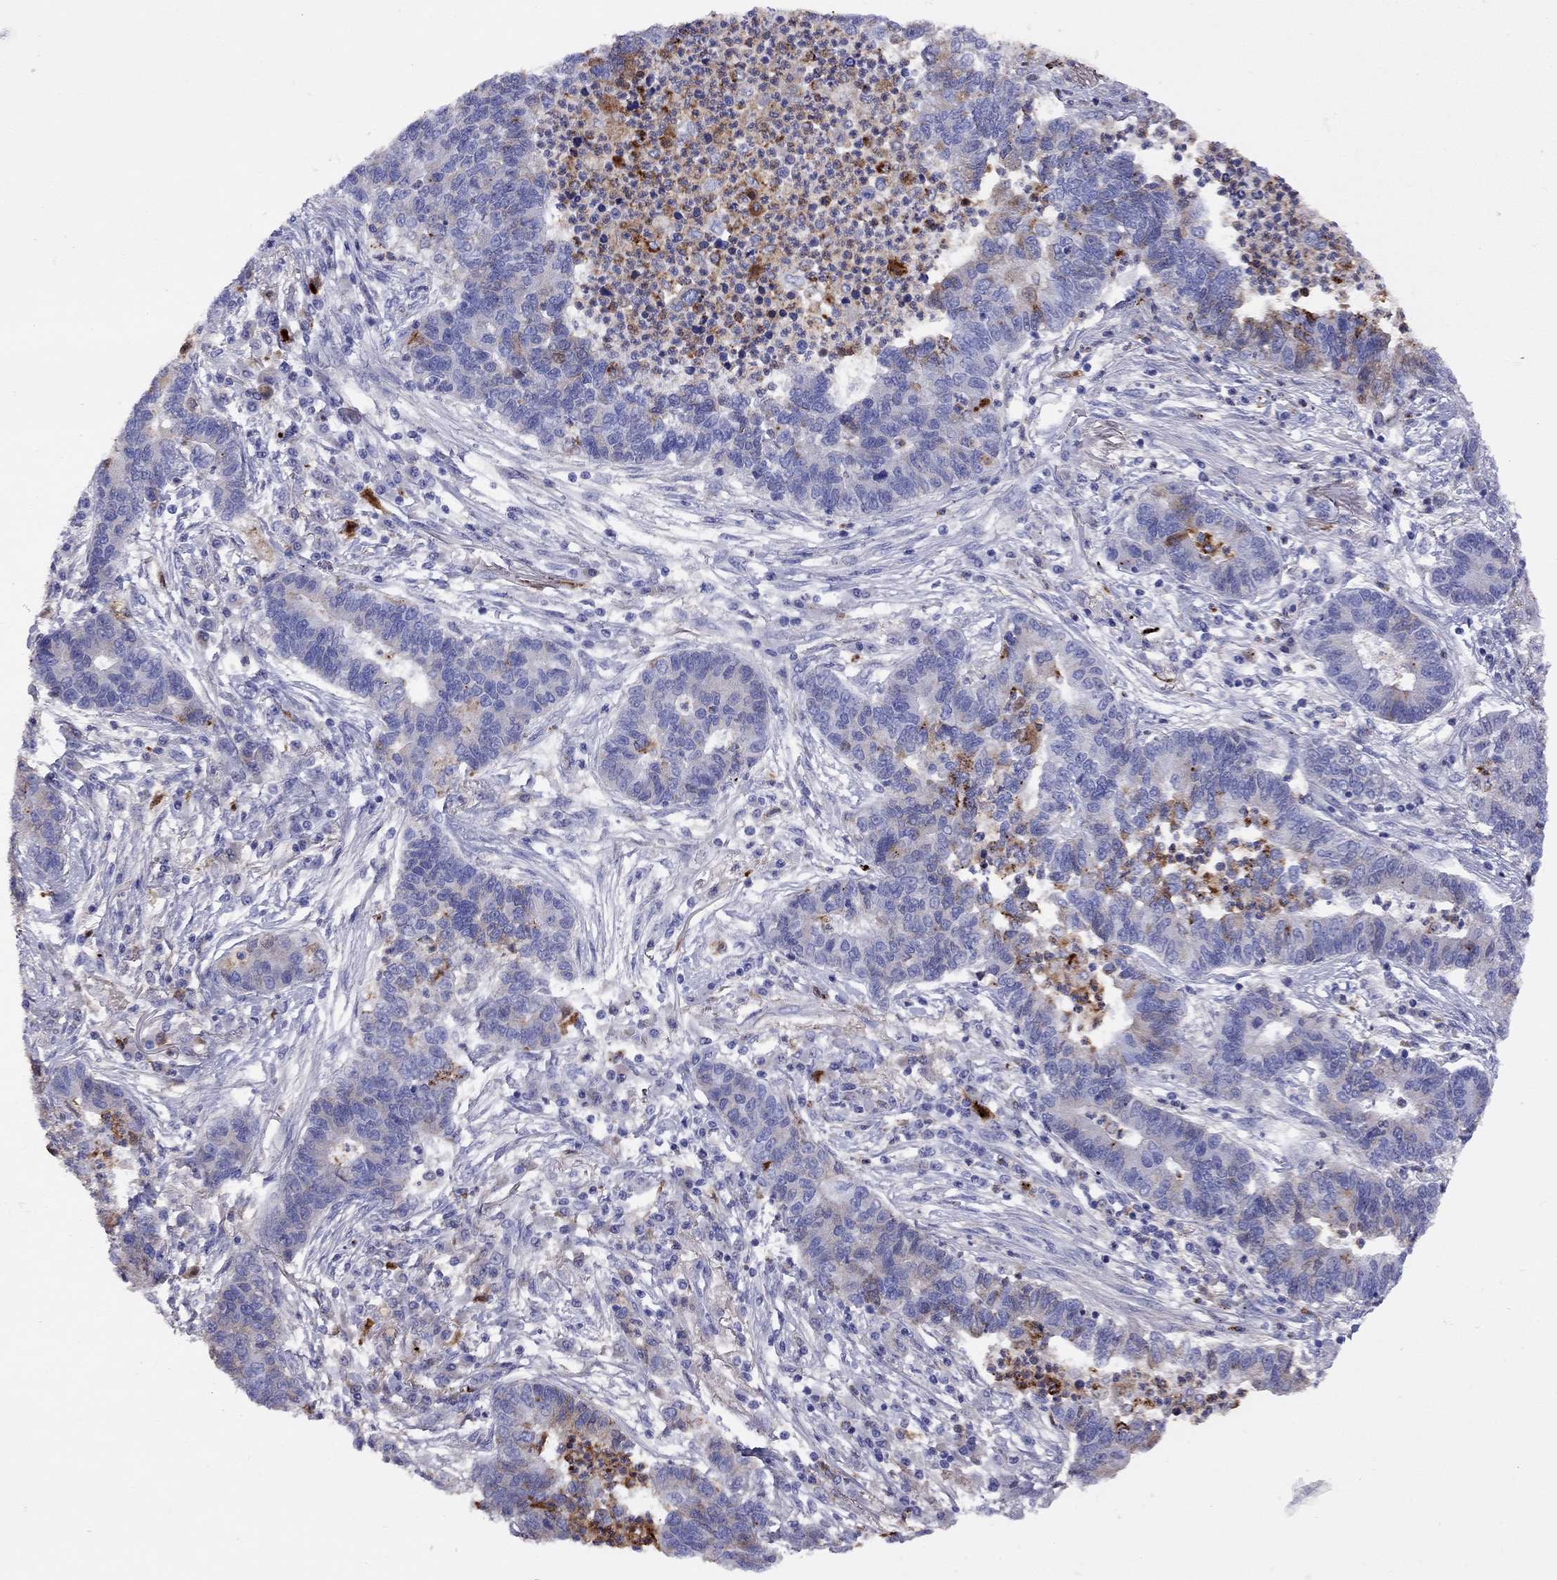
{"staining": {"intensity": "negative", "quantity": "none", "location": "none"}, "tissue": "lung cancer", "cell_type": "Tumor cells", "image_type": "cancer", "snomed": [{"axis": "morphology", "description": "Adenocarcinoma, NOS"}, {"axis": "topography", "description": "Lung"}], "caption": "IHC photomicrograph of neoplastic tissue: lung cancer (adenocarcinoma) stained with DAB (3,3'-diaminobenzidine) demonstrates no significant protein expression in tumor cells. (DAB (3,3'-diaminobenzidine) immunohistochemistry, high magnification).", "gene": "SERPINA3", "patient": {"sex": "female", "age": 57}}